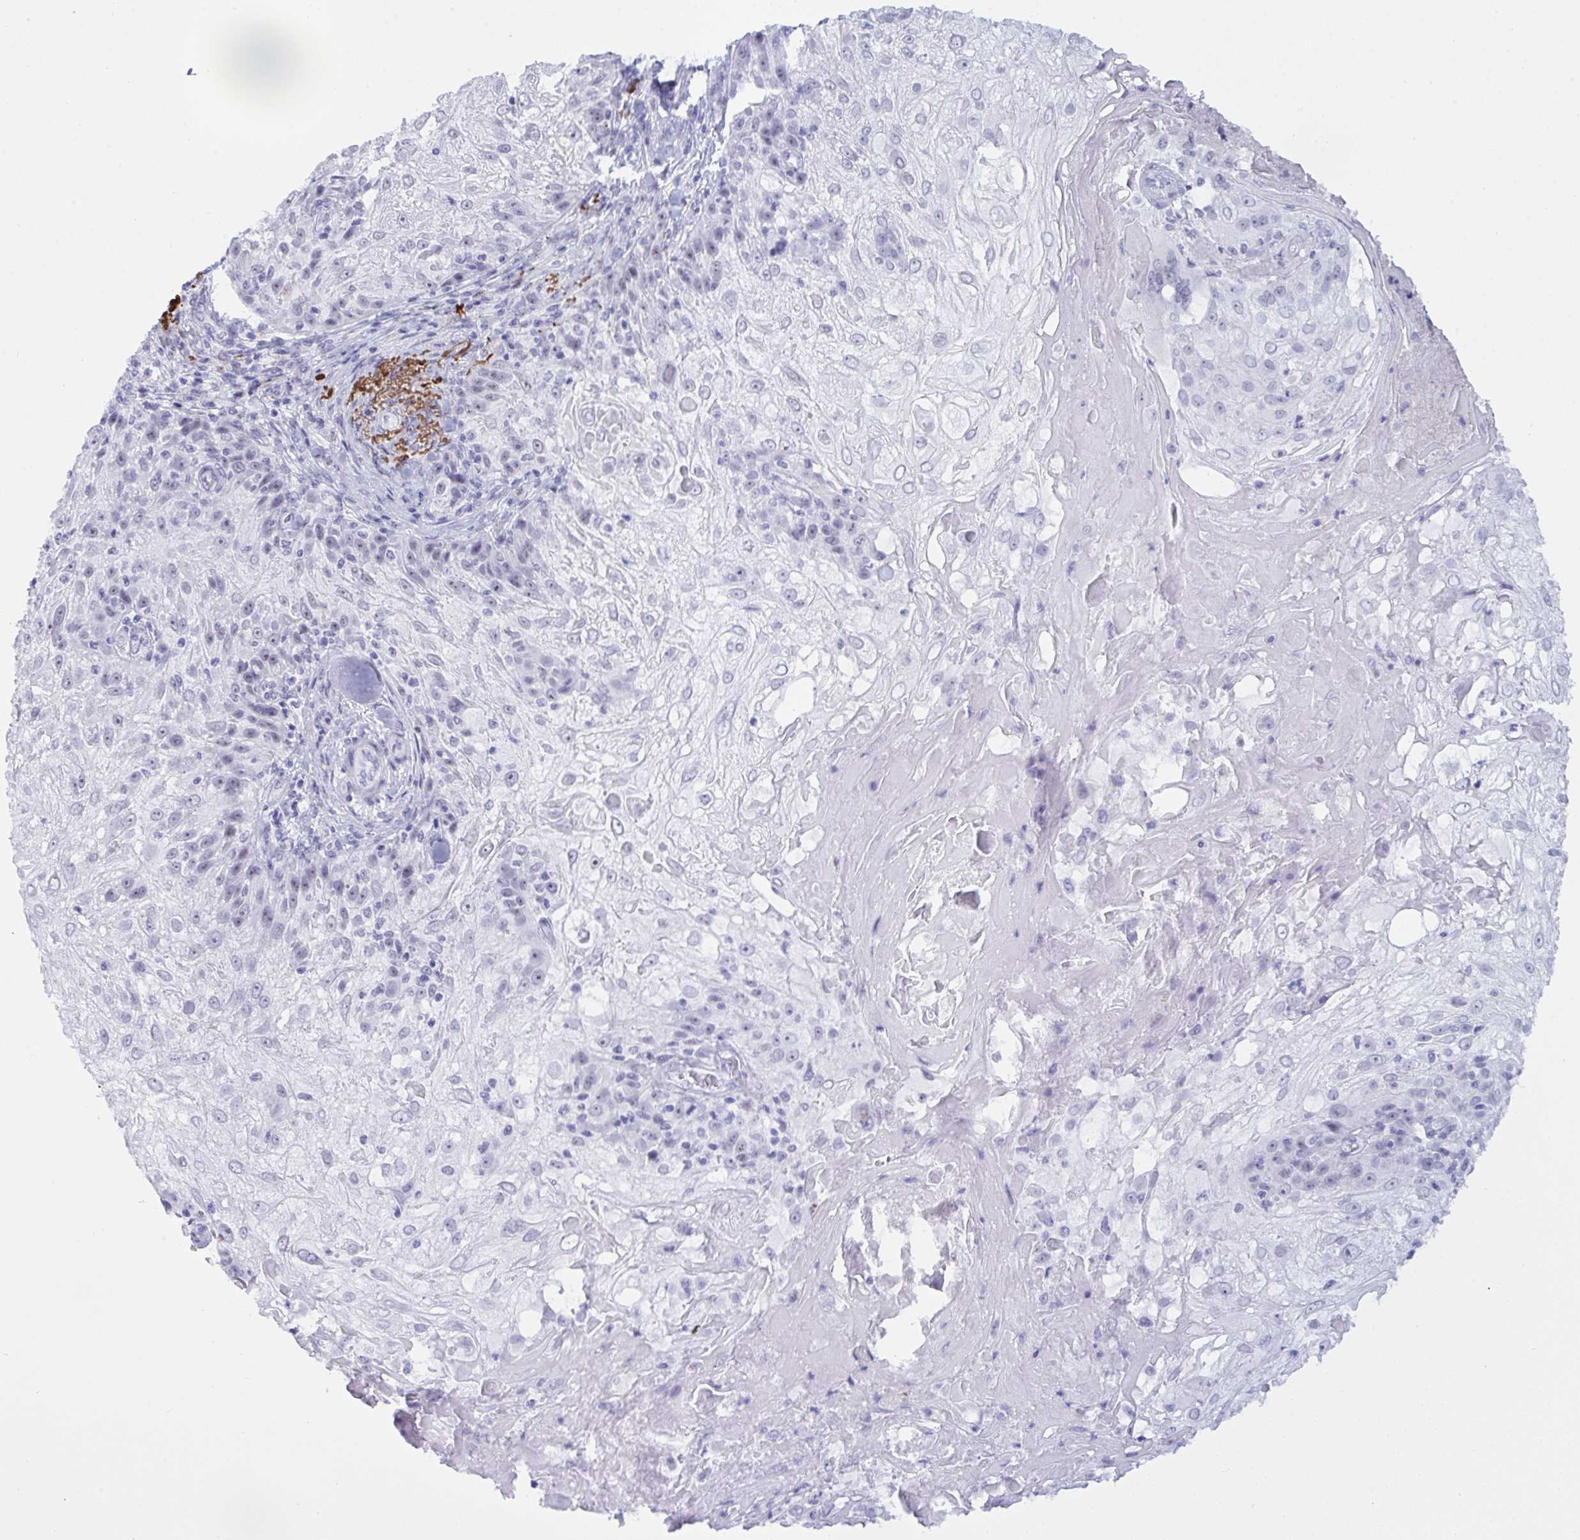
{"staining": {"intensity": "negative", "quantity": "none", "location": "none"}, "tissue": "skin cancer", "cell_type": "Tumor cells", "image_type": "cancer", "snomed": [{"axis": "morphology", "description": "Normal tissue, NOS"}, {"axis": "morphology", "description": "Squamous cell carcinoma, NOS"}, {"axis": "topography", "description": "Skin"}], "caption": "Skin cancer was stained to show a protein in brown. There is no significant positivity in tumor cells.", "gene": "ELN", "patient": {"sex": "female", "age": 83}}